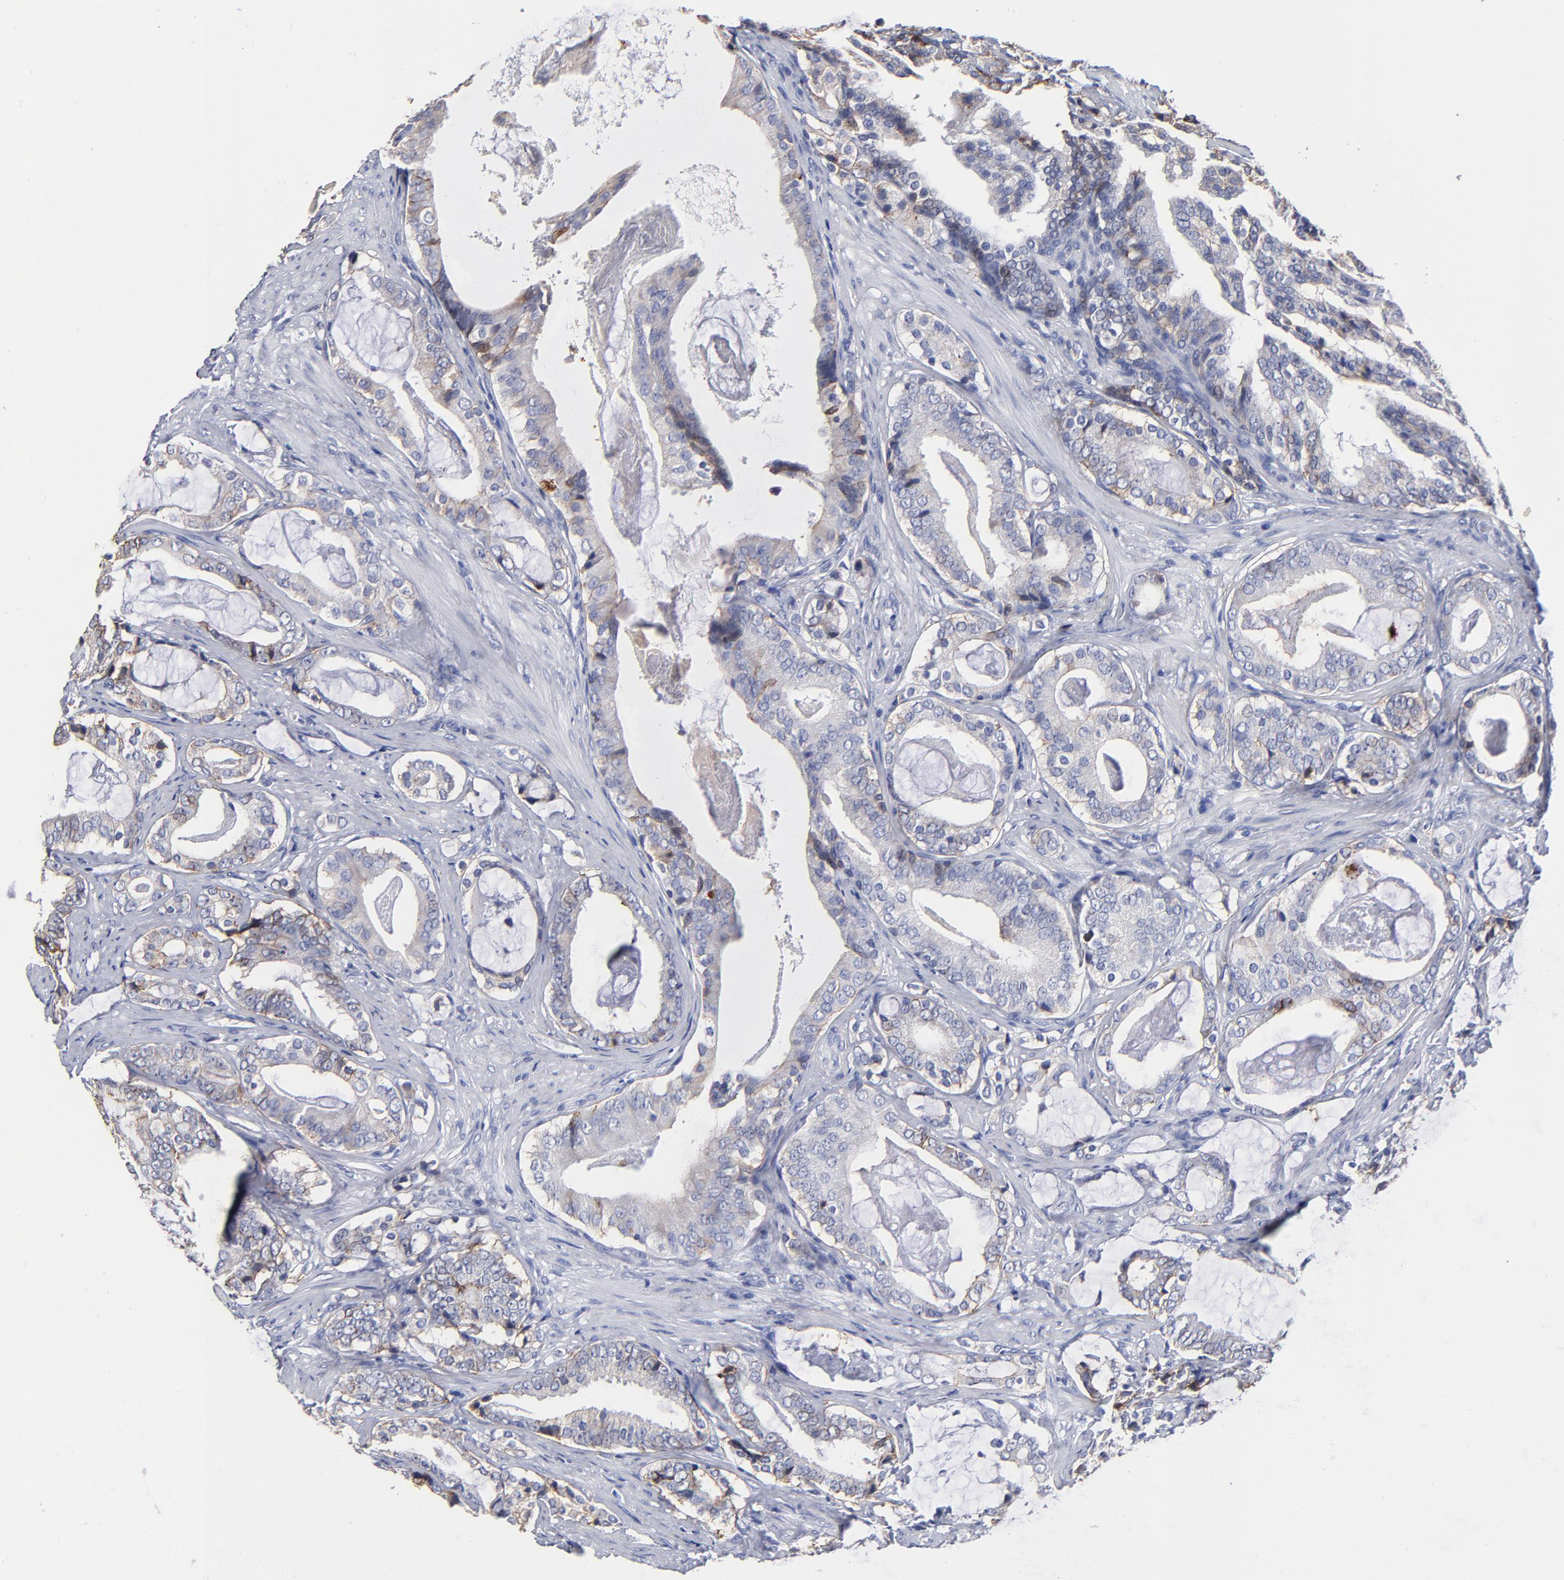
{"staining": {"intensity": "negative", "quantity": "none", "location": "none"}, "tissue": "prostate cancer", "cell_type": "Tumor cells", "image_type": "cancer", "snomed": [{"axis": "morphology", "description": "Adenocarcinoma, Low grade"}, {"axis": "topography", "description": "Prostate"}], "caption": "Prostate cancer (low-grade adenocarcinoma) stained for a protein using immunohistochemistry (IHC) demonstrates no staining tumor cells.", "gene": "CXADR", "patient": {"sex": "male", "age": 59}}